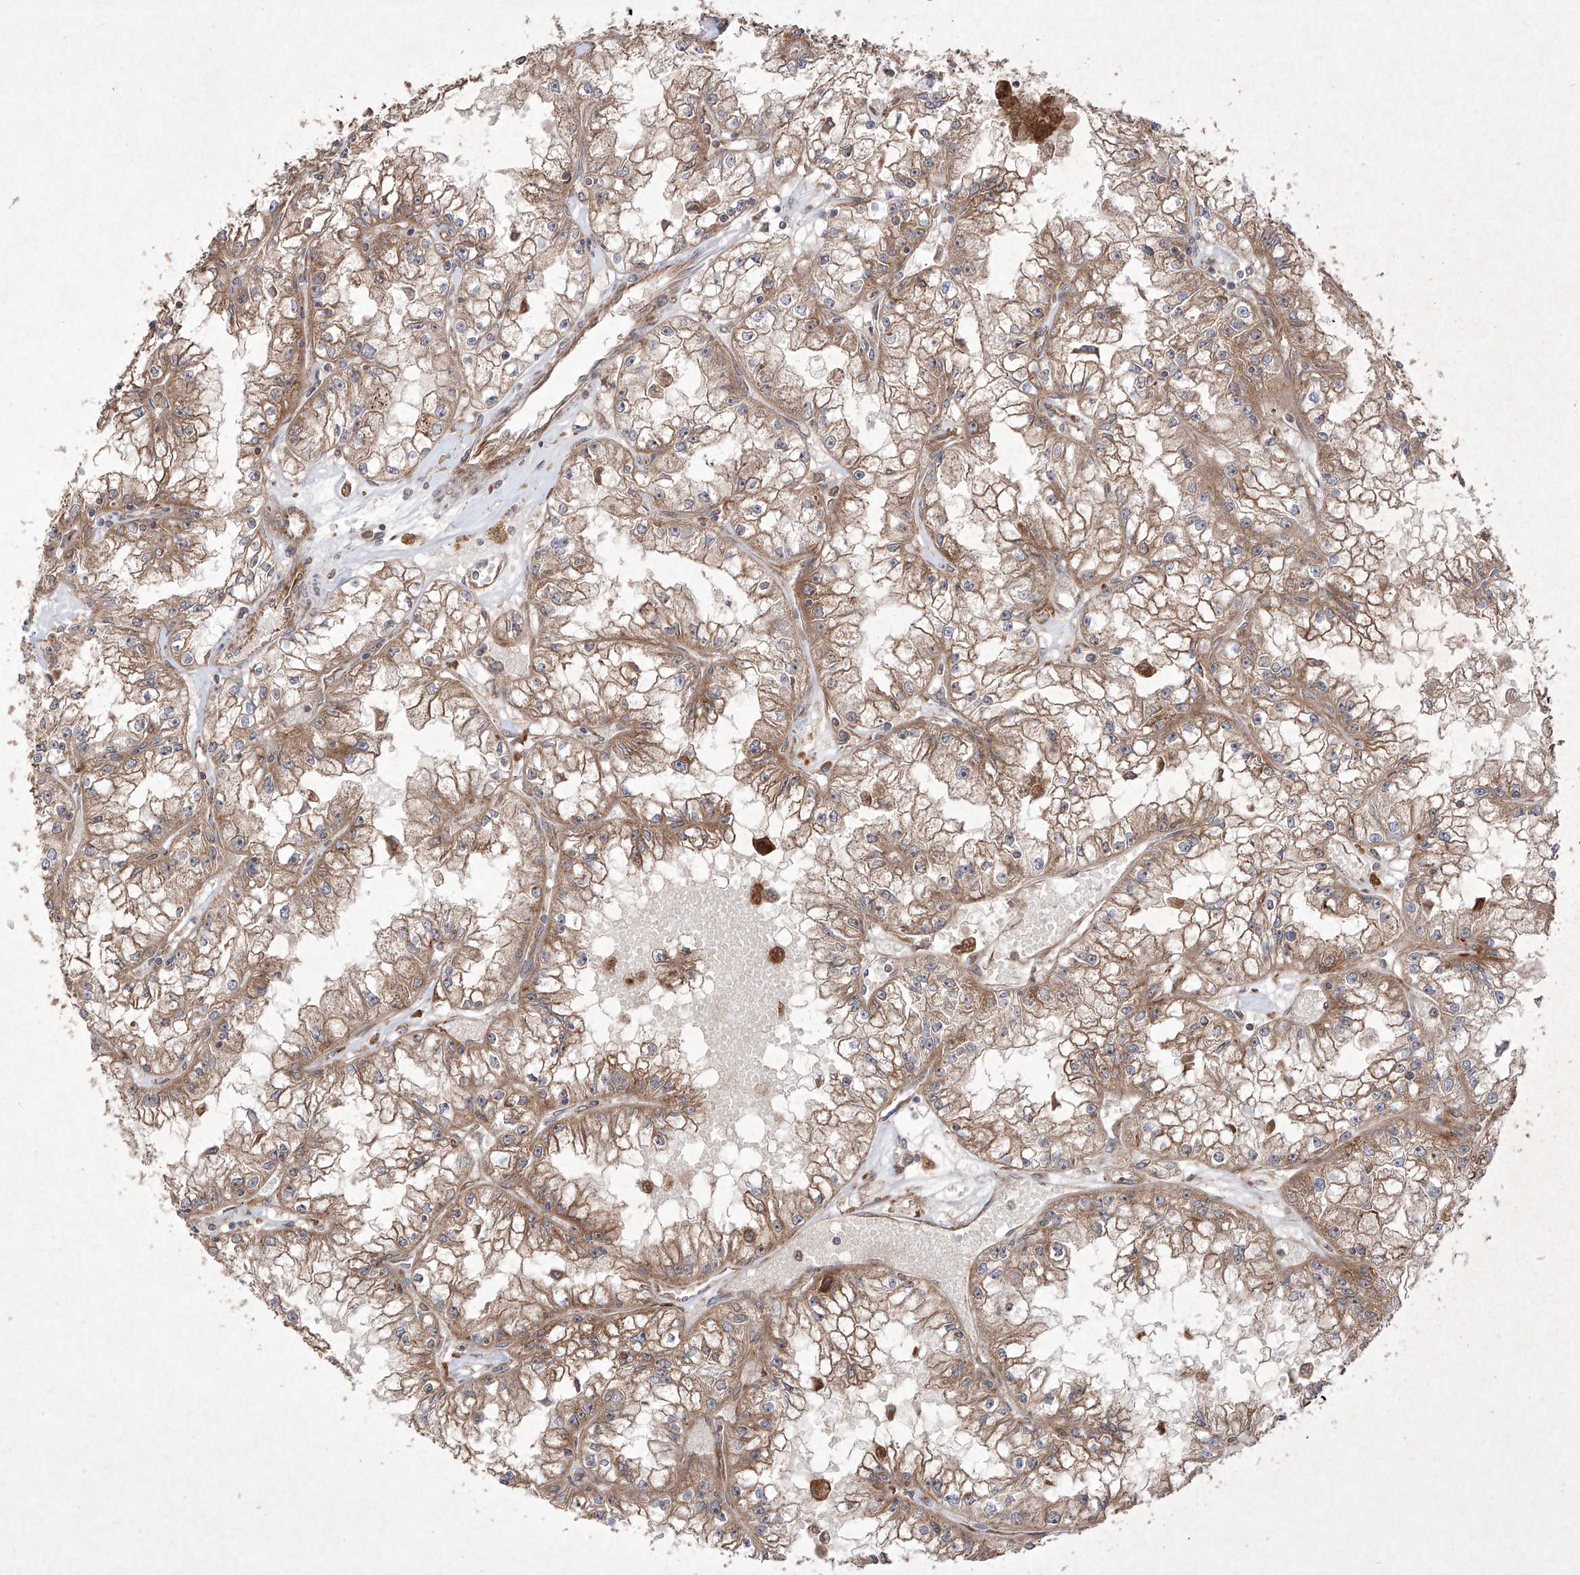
{"staining": {"intensity": "moderate", "quantity": ">75%", "location": "cytoplasmic/membranous"}, "tissue": "renal cancer", "cell_type": "Tumor cells", "image_type": "cancer", "snomed": [{"axis": "morphology", "description": "Adenocarcinoma, NOS"}, {"axis": "topography", "description": "Kidney"}], "caption": "IHC (DAB (3,3'-diaminobenzidine)) staining of renal cancer displays moderate cytoplasmic/membranous protein staining in approximately >75% of tumor cells. Using DAB (3,3'-diaminobenzidine) (brown) and hematoxylin (blue) stains, captured at high magnification using brightfield microscopy.", "gene": "YKT6", "patient": {"sex": "male", "age": 56}}